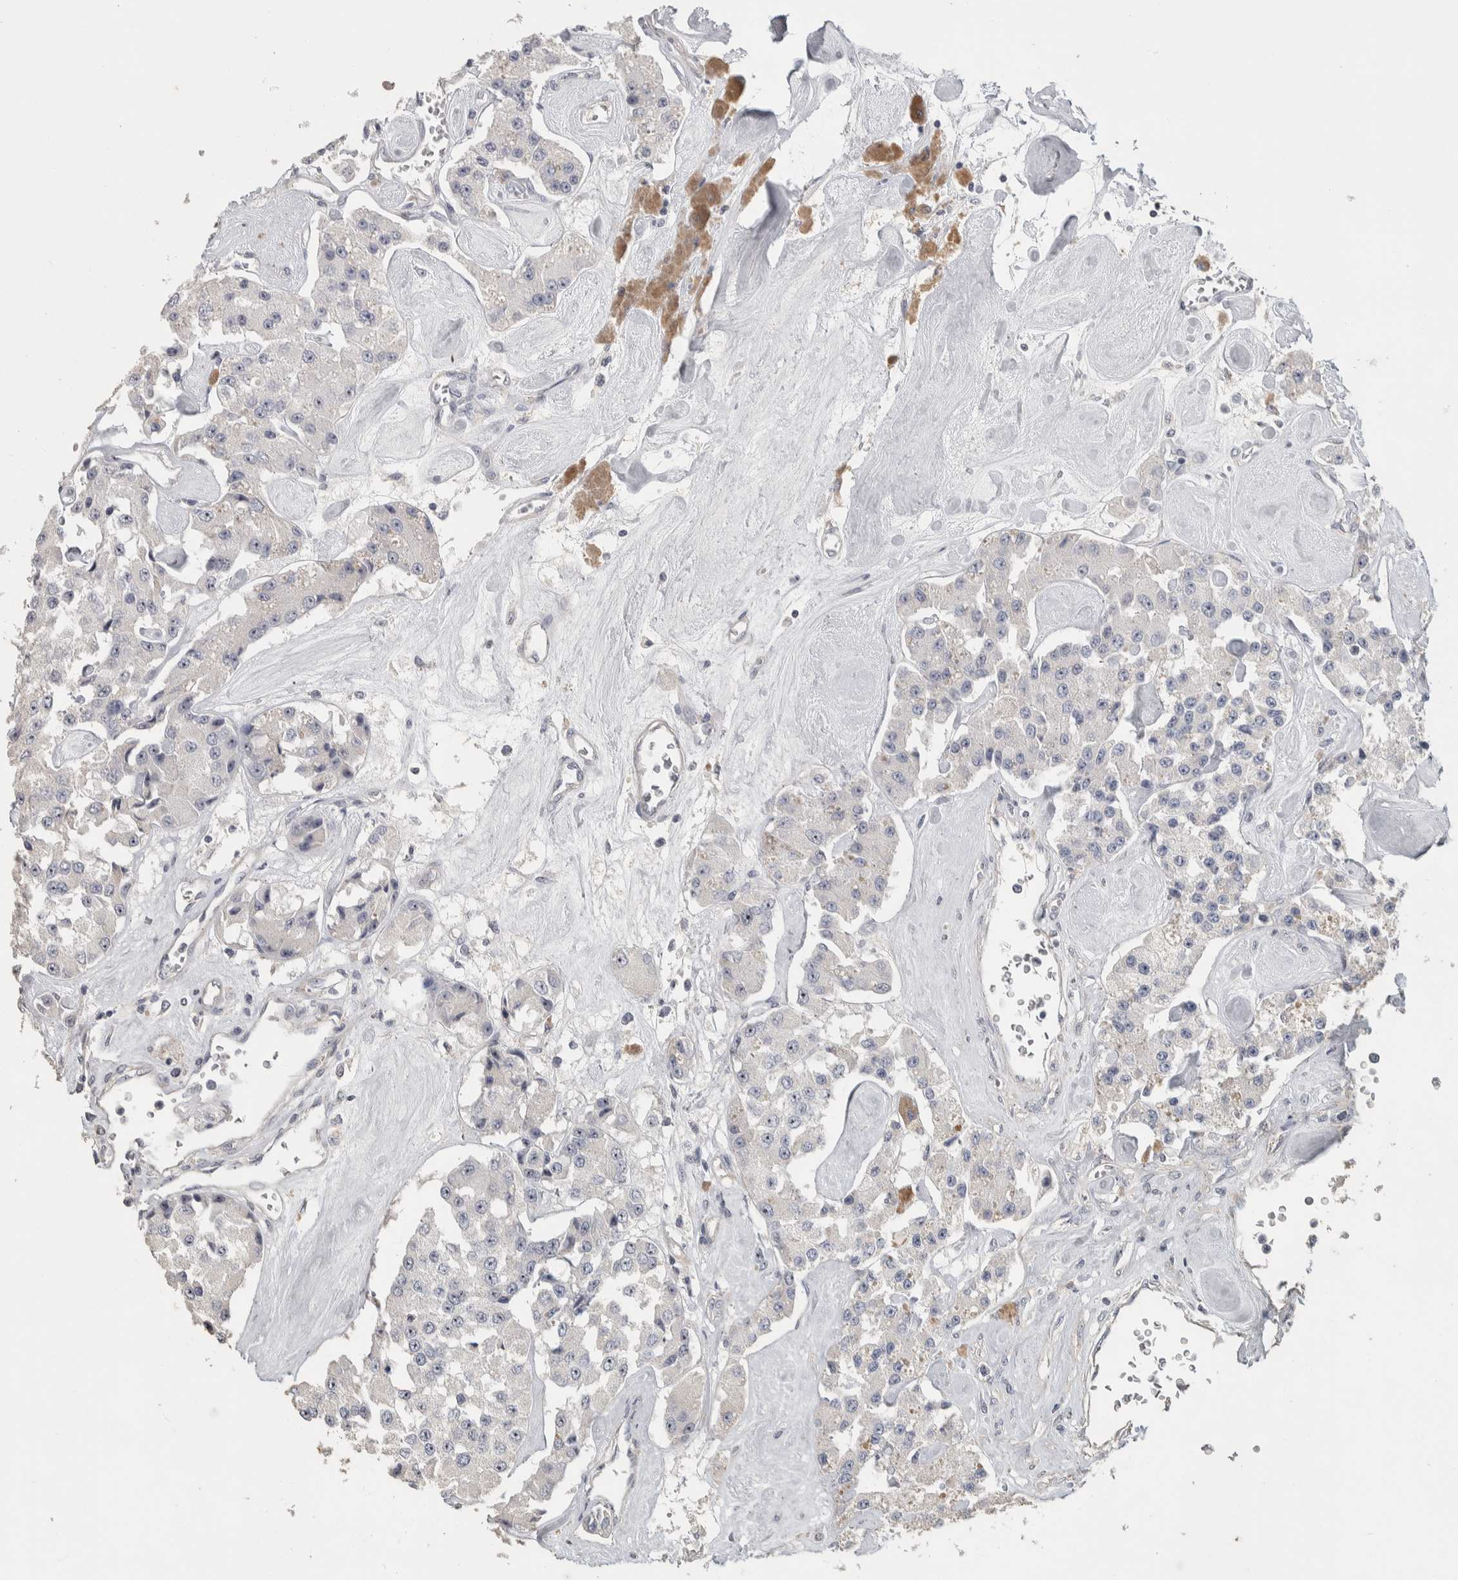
{"staining": {"intensity": "weak", "quantity": "<25%", "location": "cytoplasmic/membranous,nuclear"}, "tissue": "carcinoid", "cell_type": "Tumor cells", "image_type": "cancer", "snomed": [{"axis": "morphology", "description": "Carcinoid, malignant, NOS"}, {"axis": "topography", "description": "Pancreas"}], "caption": "Human carcinoid stained for a protein using immunohistochemistry reveals no staining in tumor cells.", "gene": "DCAF10", "patient": {"sex": "male", "age": 41}}